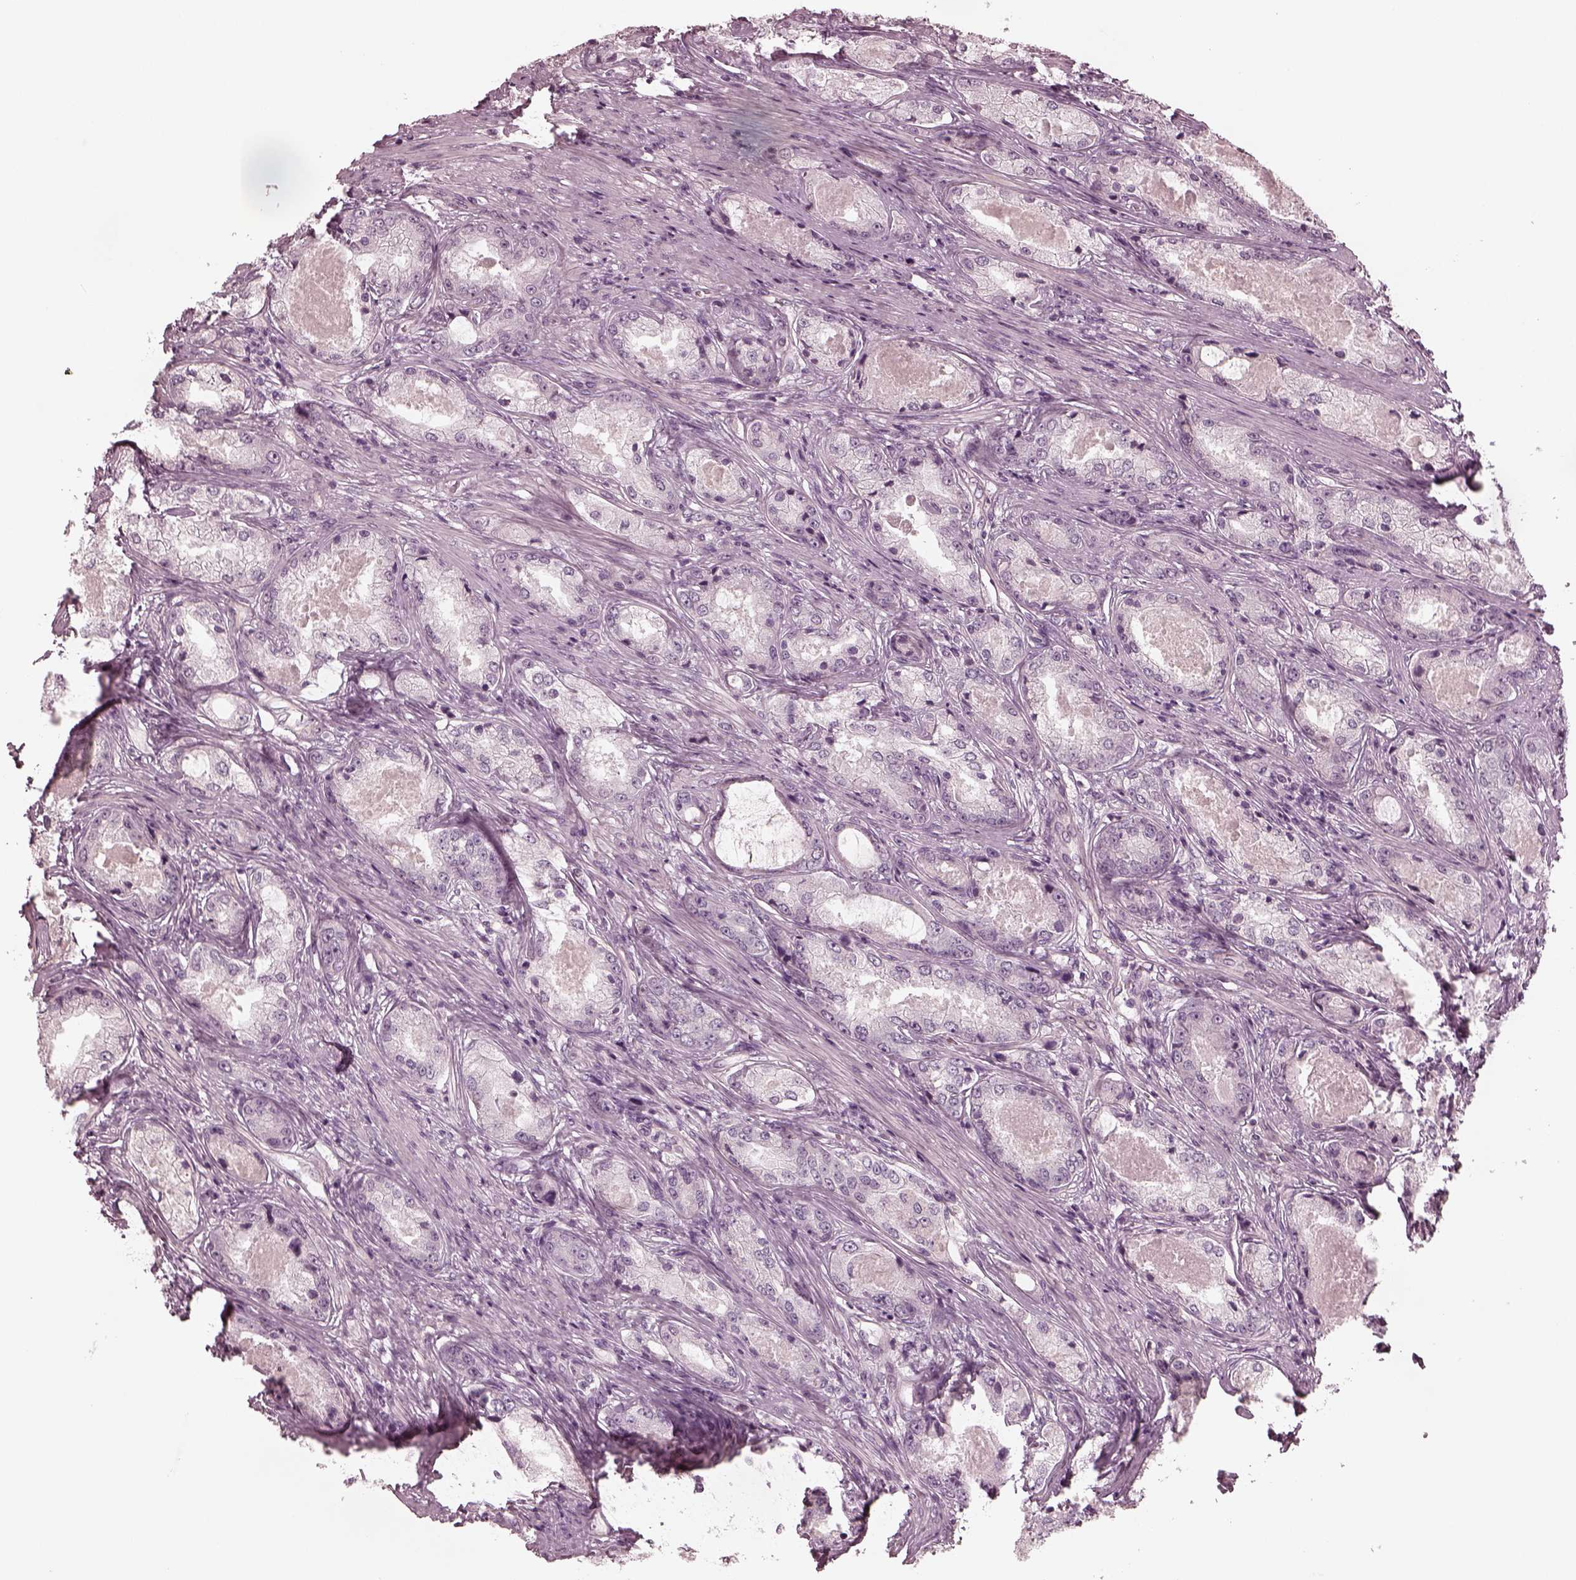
{"staining": {"intensity": "negative", "quantity": "none", "location": "none"}, "tissue": "prostate cancer", "cell_type": "Tumor cells", "image_type": "cancer", "snomed": [{"axis": "morphology", "description": "Adenocarcinoma, Low grade"}, {"axis": "topography", "description": "Prostate"}], "caption": "DAB immunohistochemical staining of human prostate cancer exhibits no significant positivity in tumor cells.", "gene": "KIF6", "patient": {"sex": "male", "age": 68}}